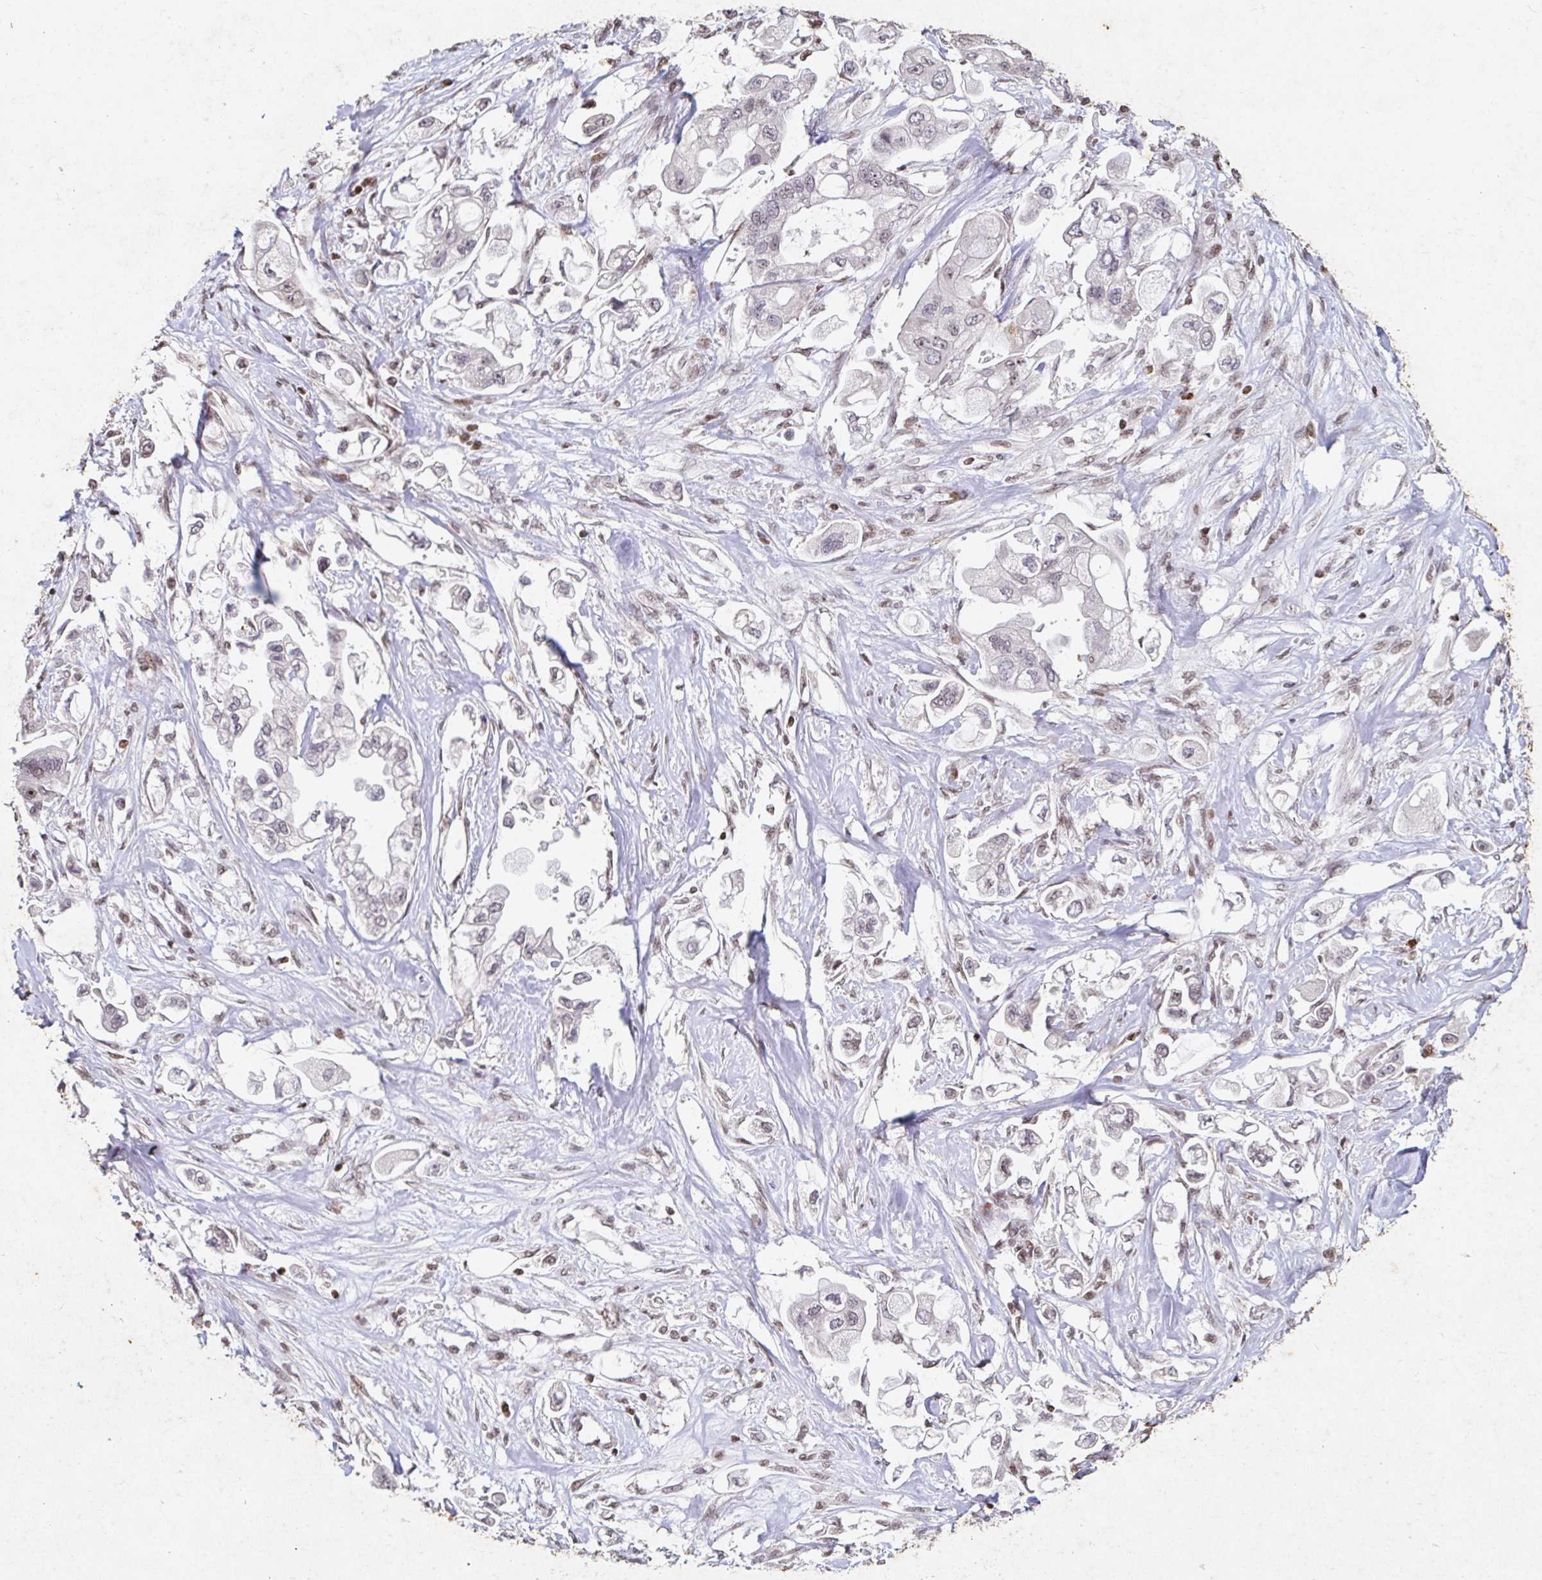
{"staining": {"intensity": "weak", "quantity": "25%-75%", "location": "nuclear"}, "tissue": "stomach cancer", "cell_type": "Tumor cells", "image_type": "cancer", "snomed": [{"axis": "morphology", "description": "Adenocarcinoma, NOS"}, {"axis": "topography", "description": "Stomach"}], "caption": "Stomach cancer (adenocarcinoma) stained with DAB IHC reveals low levels of weak nuclear staining in about 25%-75% of tumor cells.", "gene": "C19orf53", "patient": {"sex": "male", "age": 62}}